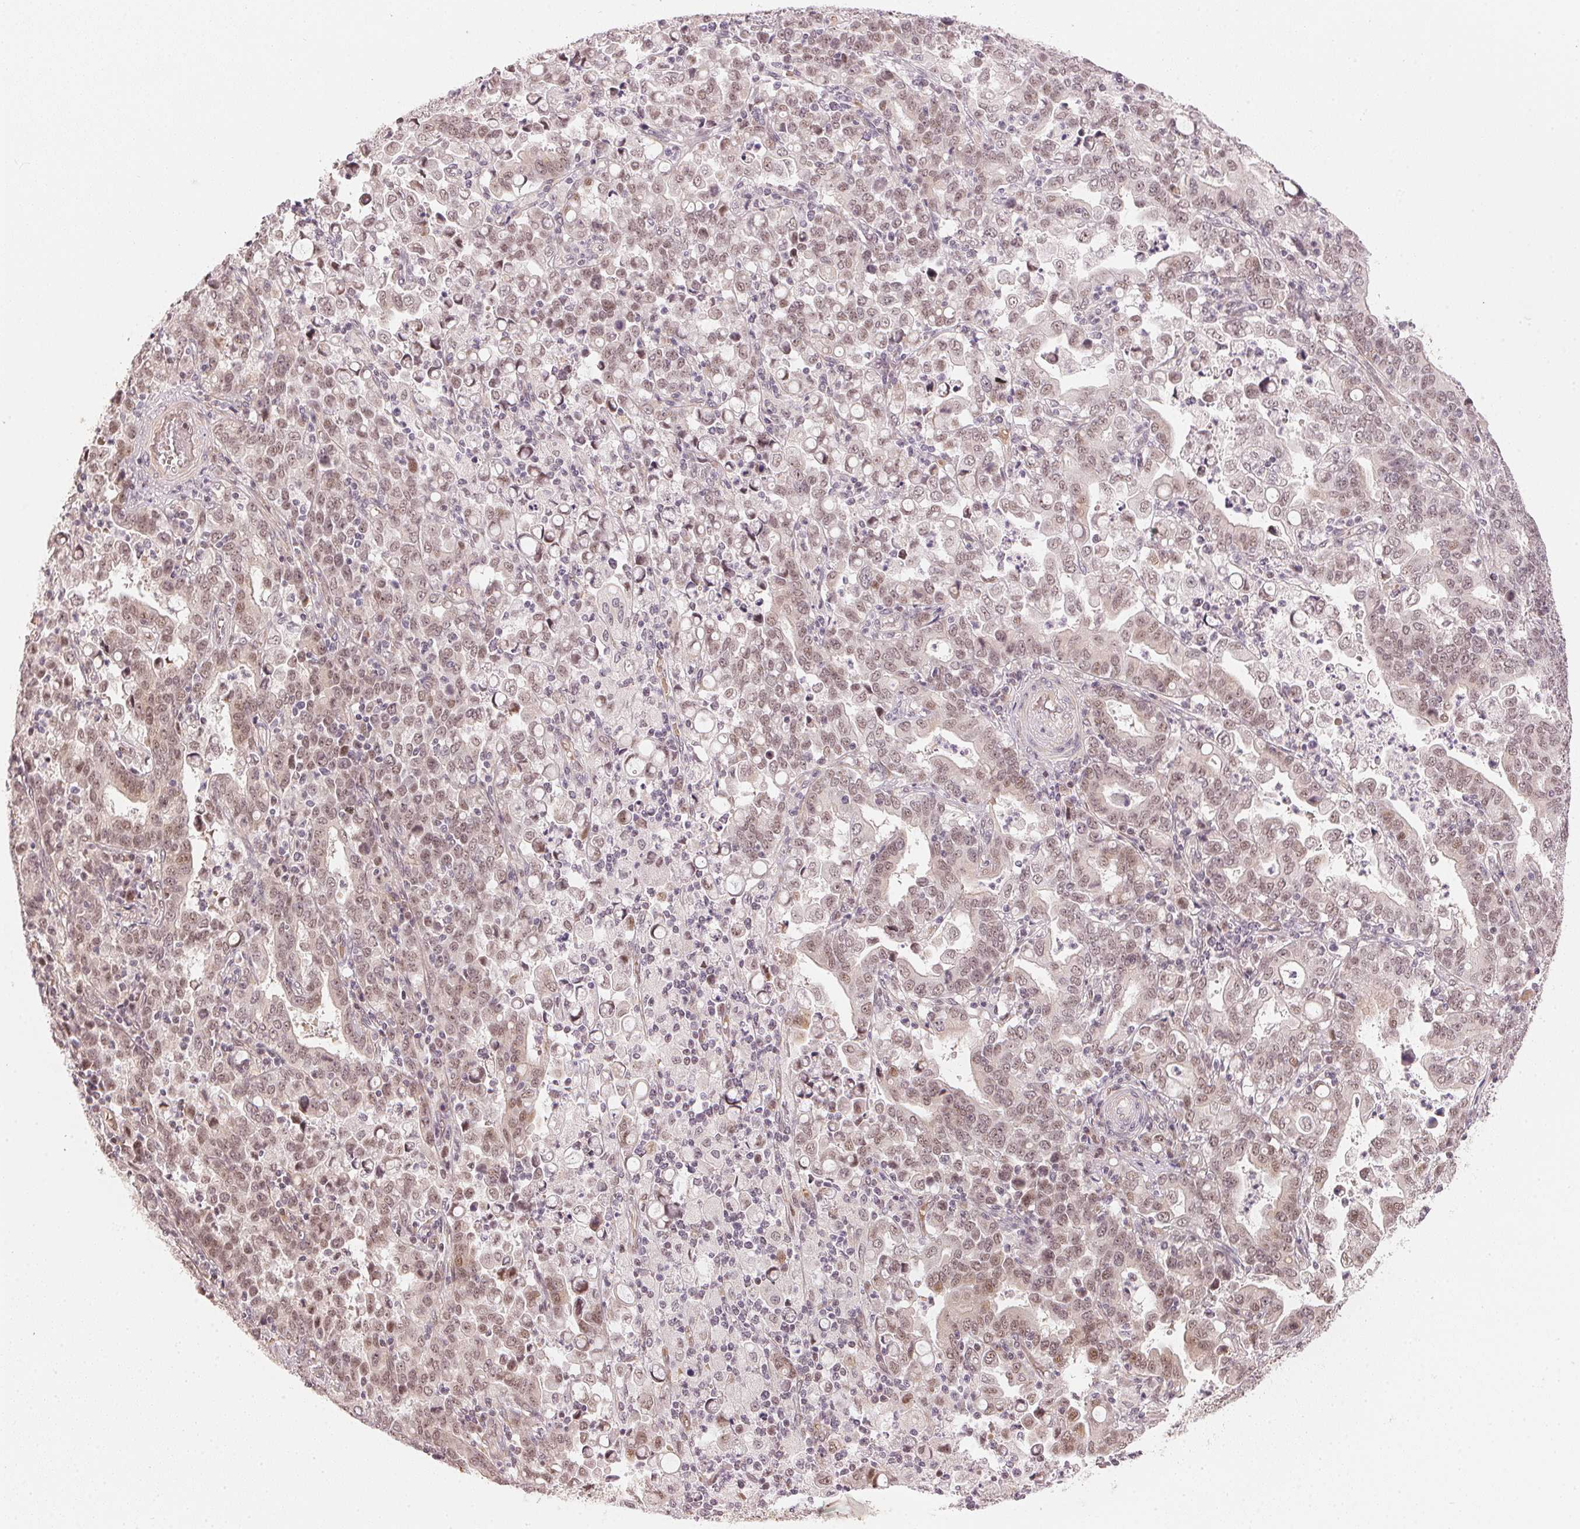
{"staining": {"intensity": "weak", "quantity": ">75%", "location": "nuclear"}, "tissue": "stomach cancer", "cell_type": "Tumor cells", "image_type": "cancer", "snomed": [{"axis": "morphology", "description": "Adenocarcinoma, NOS"}, {"axis": "topography", "description": "Stomach, upper"}], "caption": "Protein analysis of stomach cancer (adenocarcinoma) tissue demonstrates weak nuclear staining in about >75% of tumor cells. The protein of interest is stained brown, and the nuclei are stained in blue (DAB (3,3'-diaminobenzidine) IHC with brightfield microscopy, high magnification).", "gene": "KAT6A", "patient": {"sex": "male", "age": 69}}